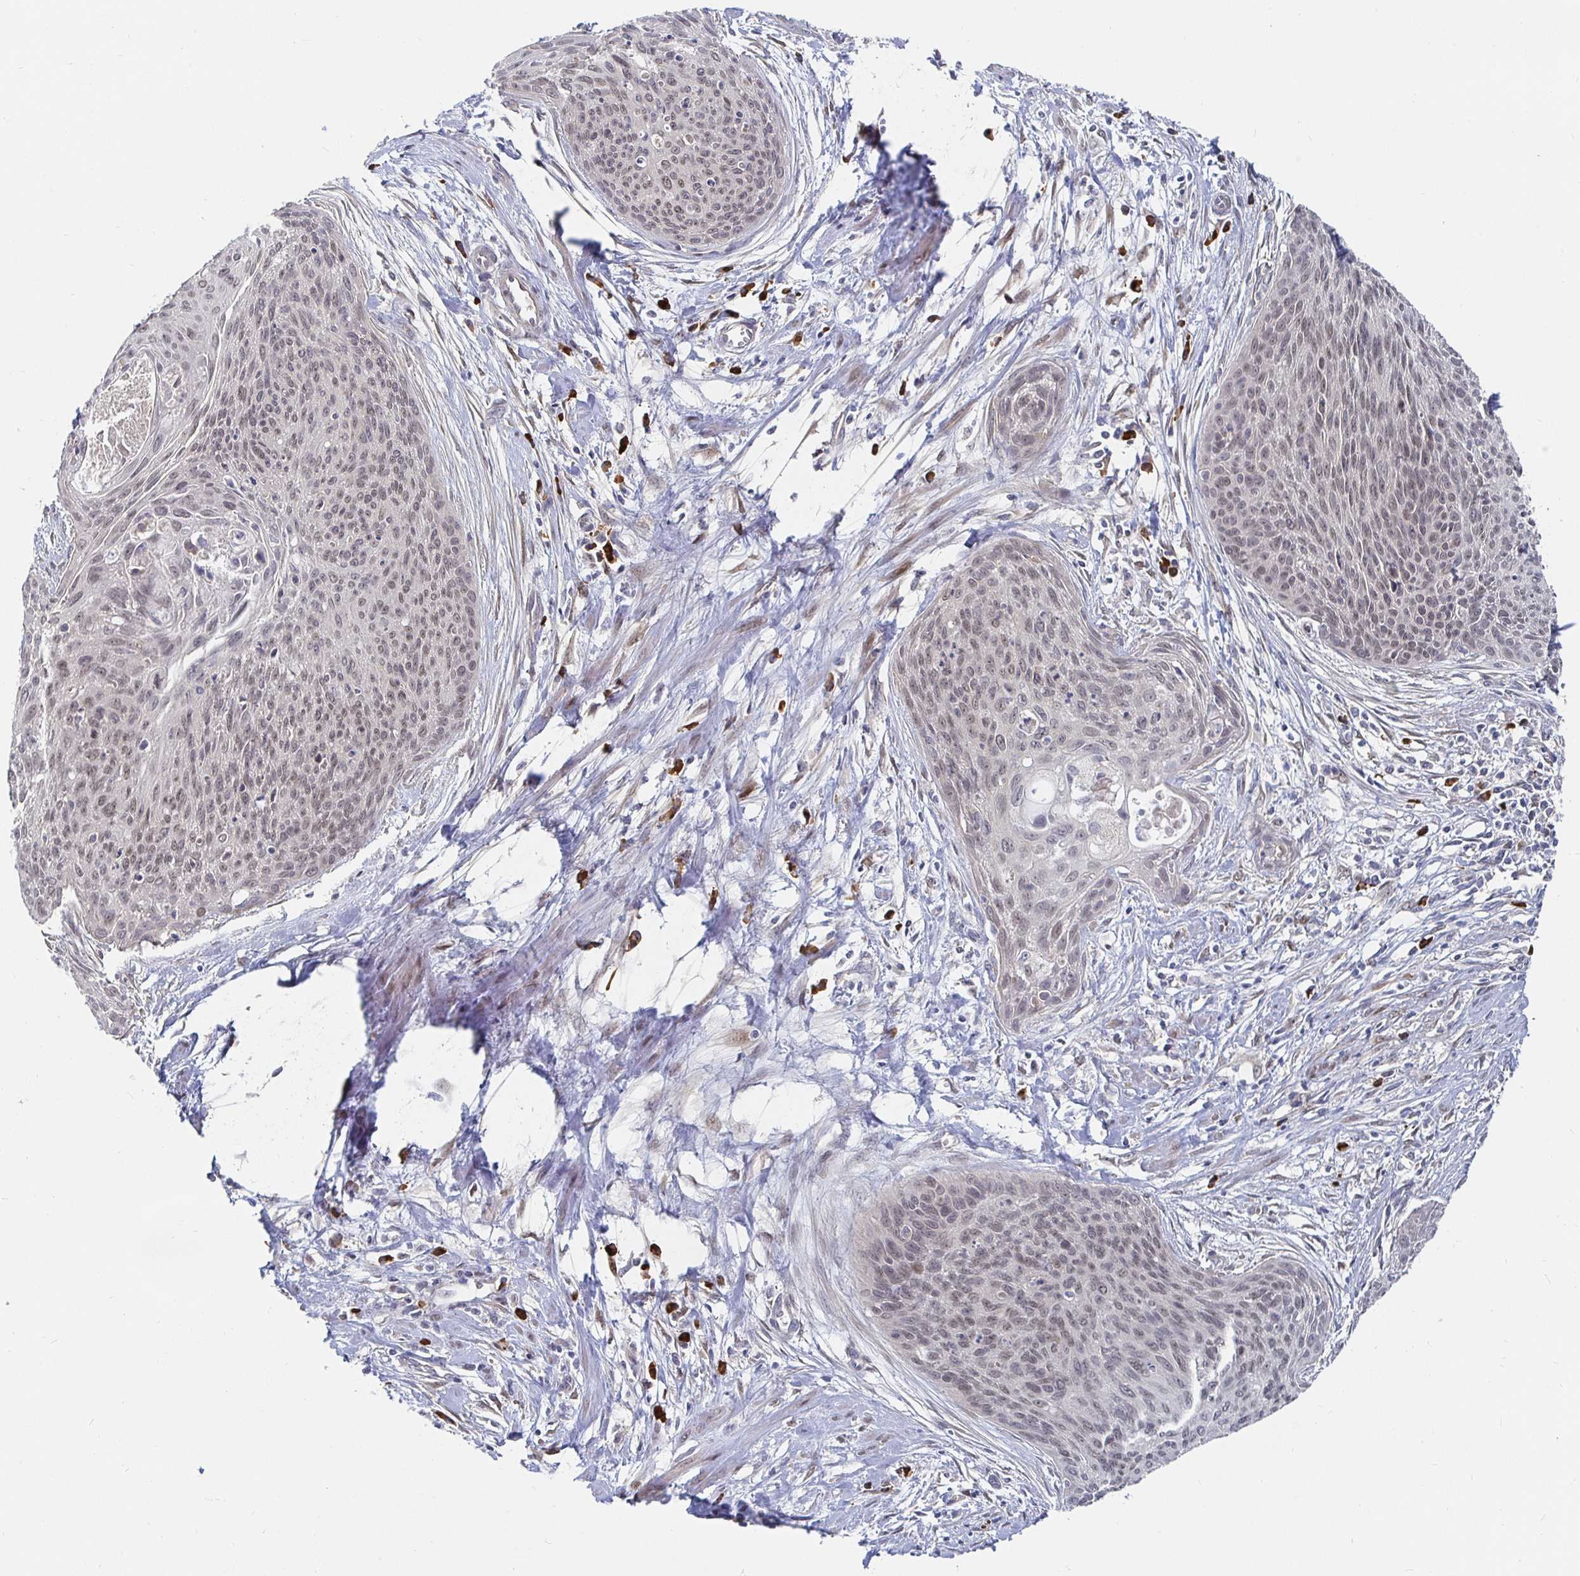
{"staining": {"intensity": "weak", "quantity": ">75%", "location": "nuclear"}, "tissue": "cervical cancer", "cell_type": "Tumor cells", "image_type": "cancer", "snomed": [{"axis": "morphology", "description": "Squamous cell carcinoma, NOS"}, {"axis": "topography", "description": "Cervix"}], "caption": "A brown stain shows weak nuclear staining of a protein in squamous cell carcinoma (cervical) tumor cells. Using DAB (brown) and hematoxylin (blue) stains, captured at high magnification using brightfield microscopy.", "gene": "MEIS1", "patient": {"sex": "female", "age": 55}}